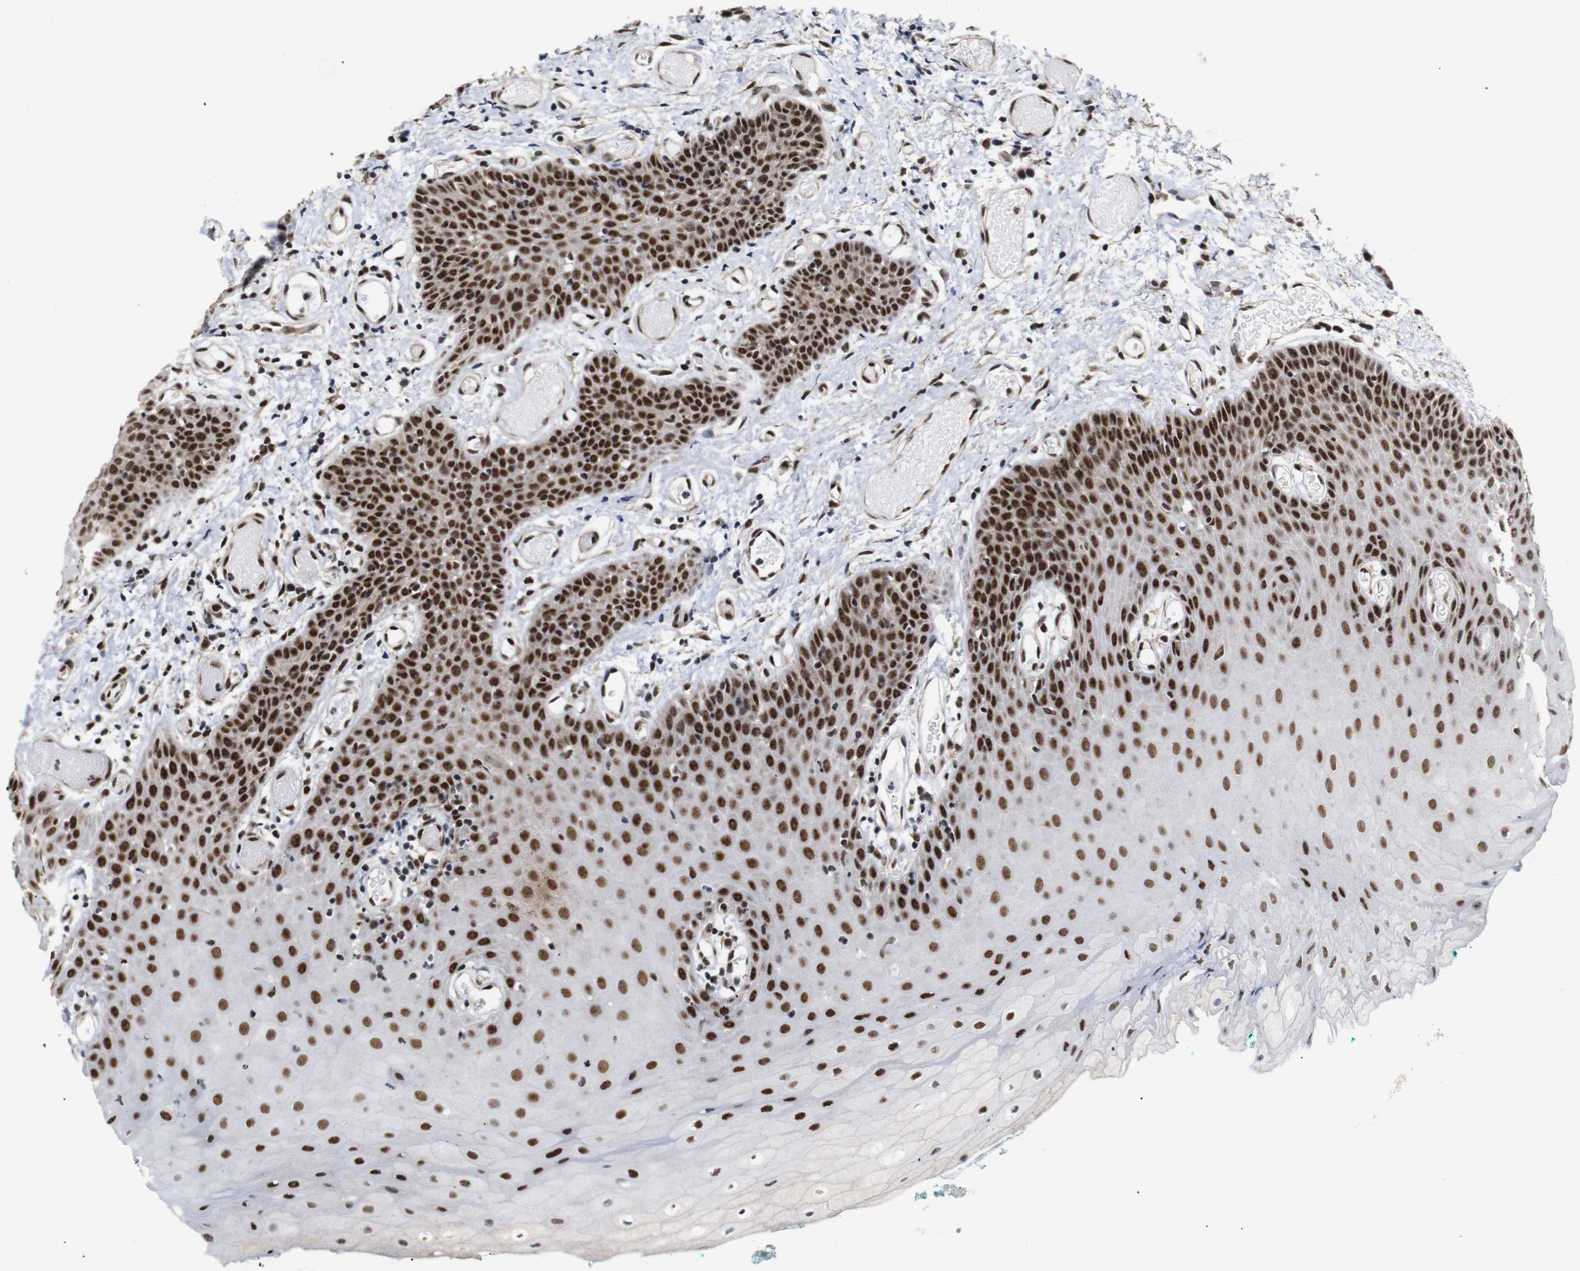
{"staining": {"intensity": "strong", "quantity": "25%-75%", "location": "nuclear"}, "tissue": "oral mucosa", "cell_type": "Squamous epithelial cells", "image_type": "normal", "snomed": [{"axis": "morphology", "description": "Normal tissue, NOS"}, {"axis": "morphology", "description": "Squamous cell carcinoma, NOS"}, {"axis": "topography", "description": "Oral tissue"}, {"axis": "topography", "description": "Salivary gland"}, {"axis": "topography", "description": "Head-Neck"}], "caption": "Strong nuclear positivity for a protein is appreciated in about 25%-75% of squamous epithelial cells of unremarkable oral mucosa using IHC.", "gene": "PYM1", "patient": {"sex": "female", "age": 62}}